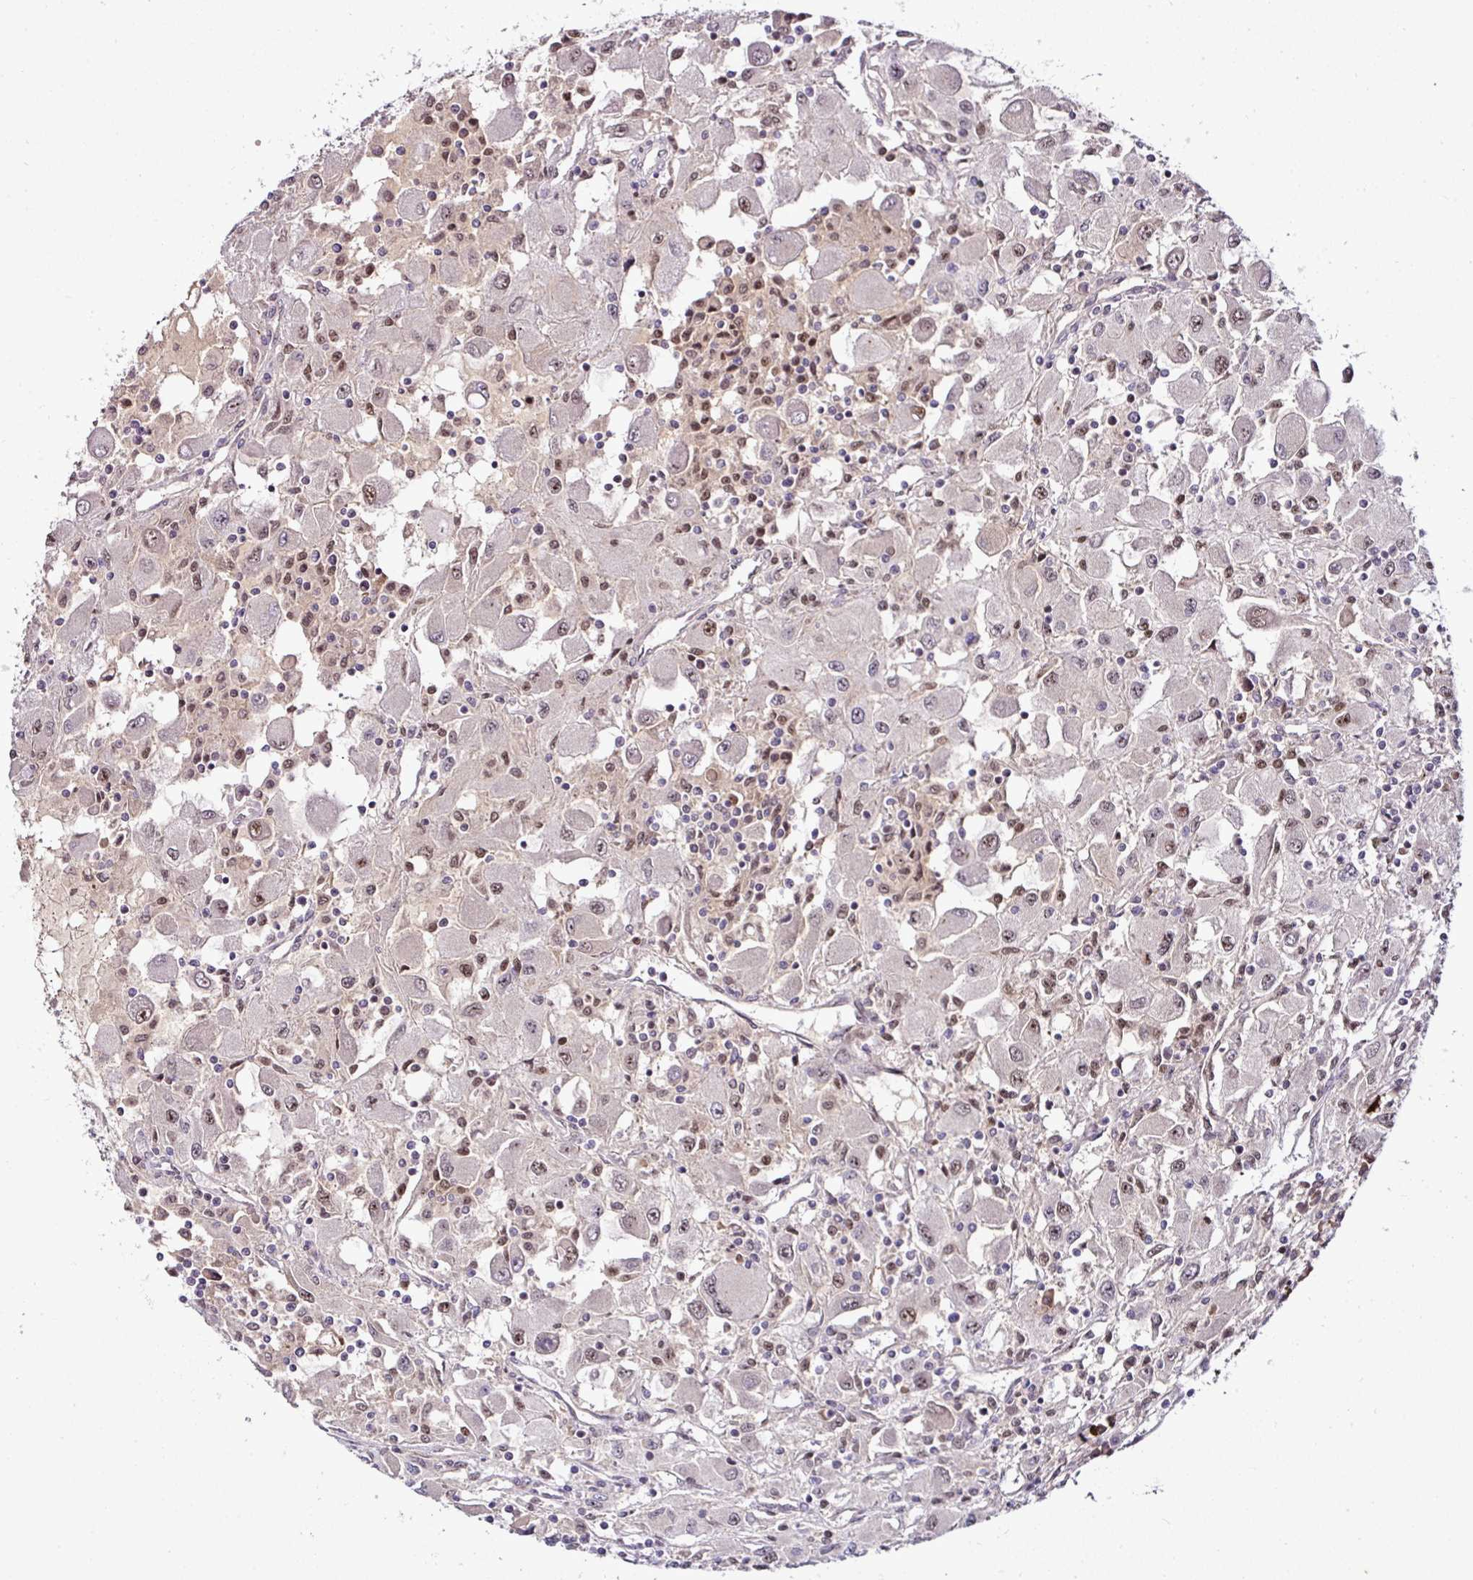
{"staining": {"intensity": "weak", "quantity": "<25%", "location": "nuclear"}, "tissue": "renal cancer", "cell_type": "Tumor cells", "image_type": "cancer", "snomed": [{"axis": "morphology", "description": "Adenocarcinoma, NOS"}, {"axis": "topography", "description": "Kidney"}], "caption": "Renal cancer (adenocarcinoma) stained for a protein using immunohistochemistry (IHC) displays no staining tumor cells.", "gene": "KLF16", "patient": {"sex": "female", "age": 67}}